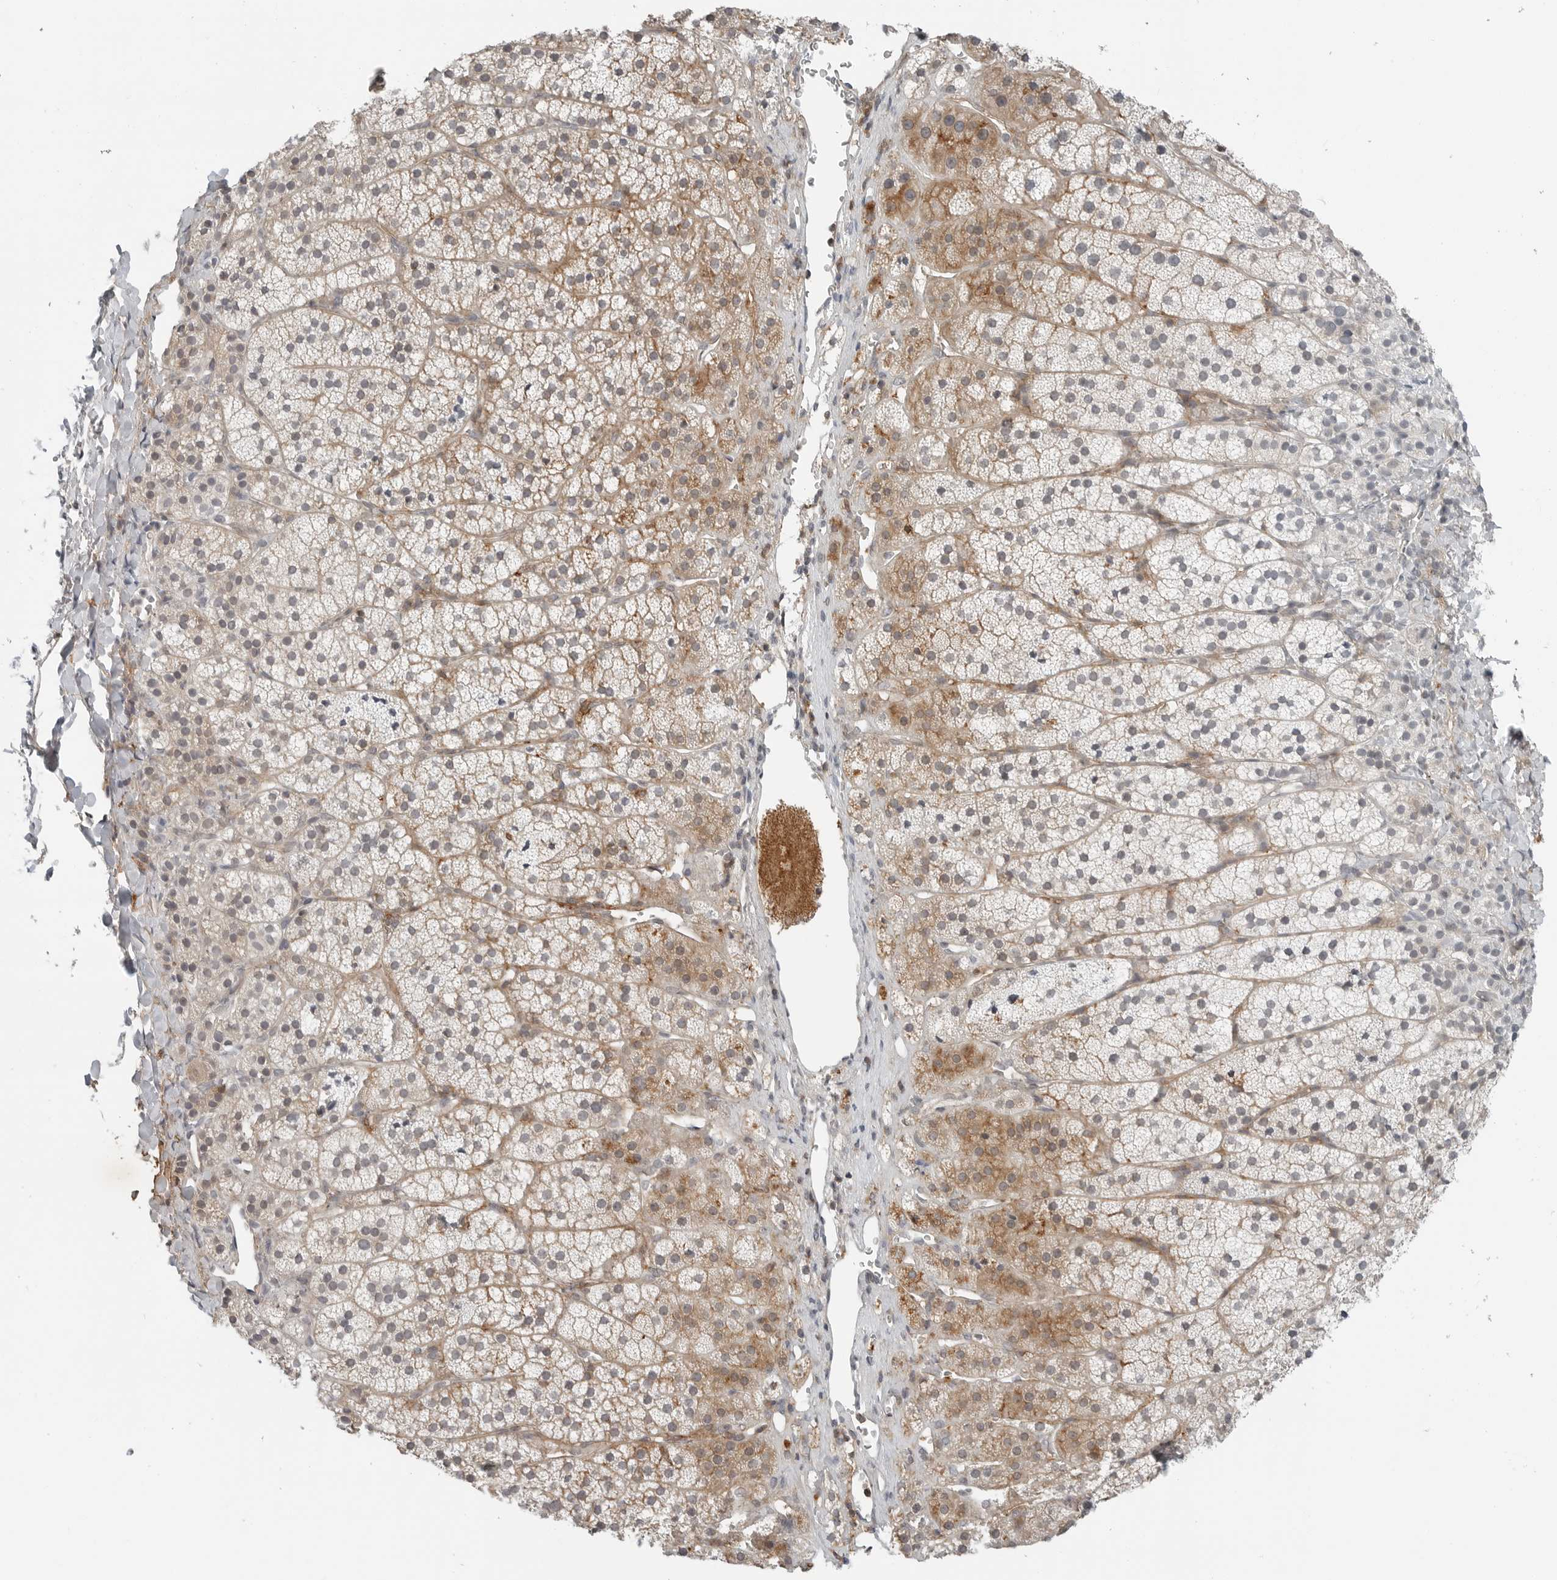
{"staining": {"intensity": "moderate", "quantity": "25%-75%", "location": "cytoplasmic/membranous"}, "tissue": "adrenal gland", "cell_type": "Glandular cells", "image_type": "normal", "snomed": [{"axis": "morphology", "description": "Normal tissue, NOS"}, {"axis": "topography", "description": "Adrenal gland"}], "caption": "Glandular cells exhibit medium levels of moderate cytoplasmic/membranous positivity in approximately 25%-75% of cells in benign human adrenal gland.", "gene": "LEFTY2", "patient": {"sex": "female", "age": 44}}